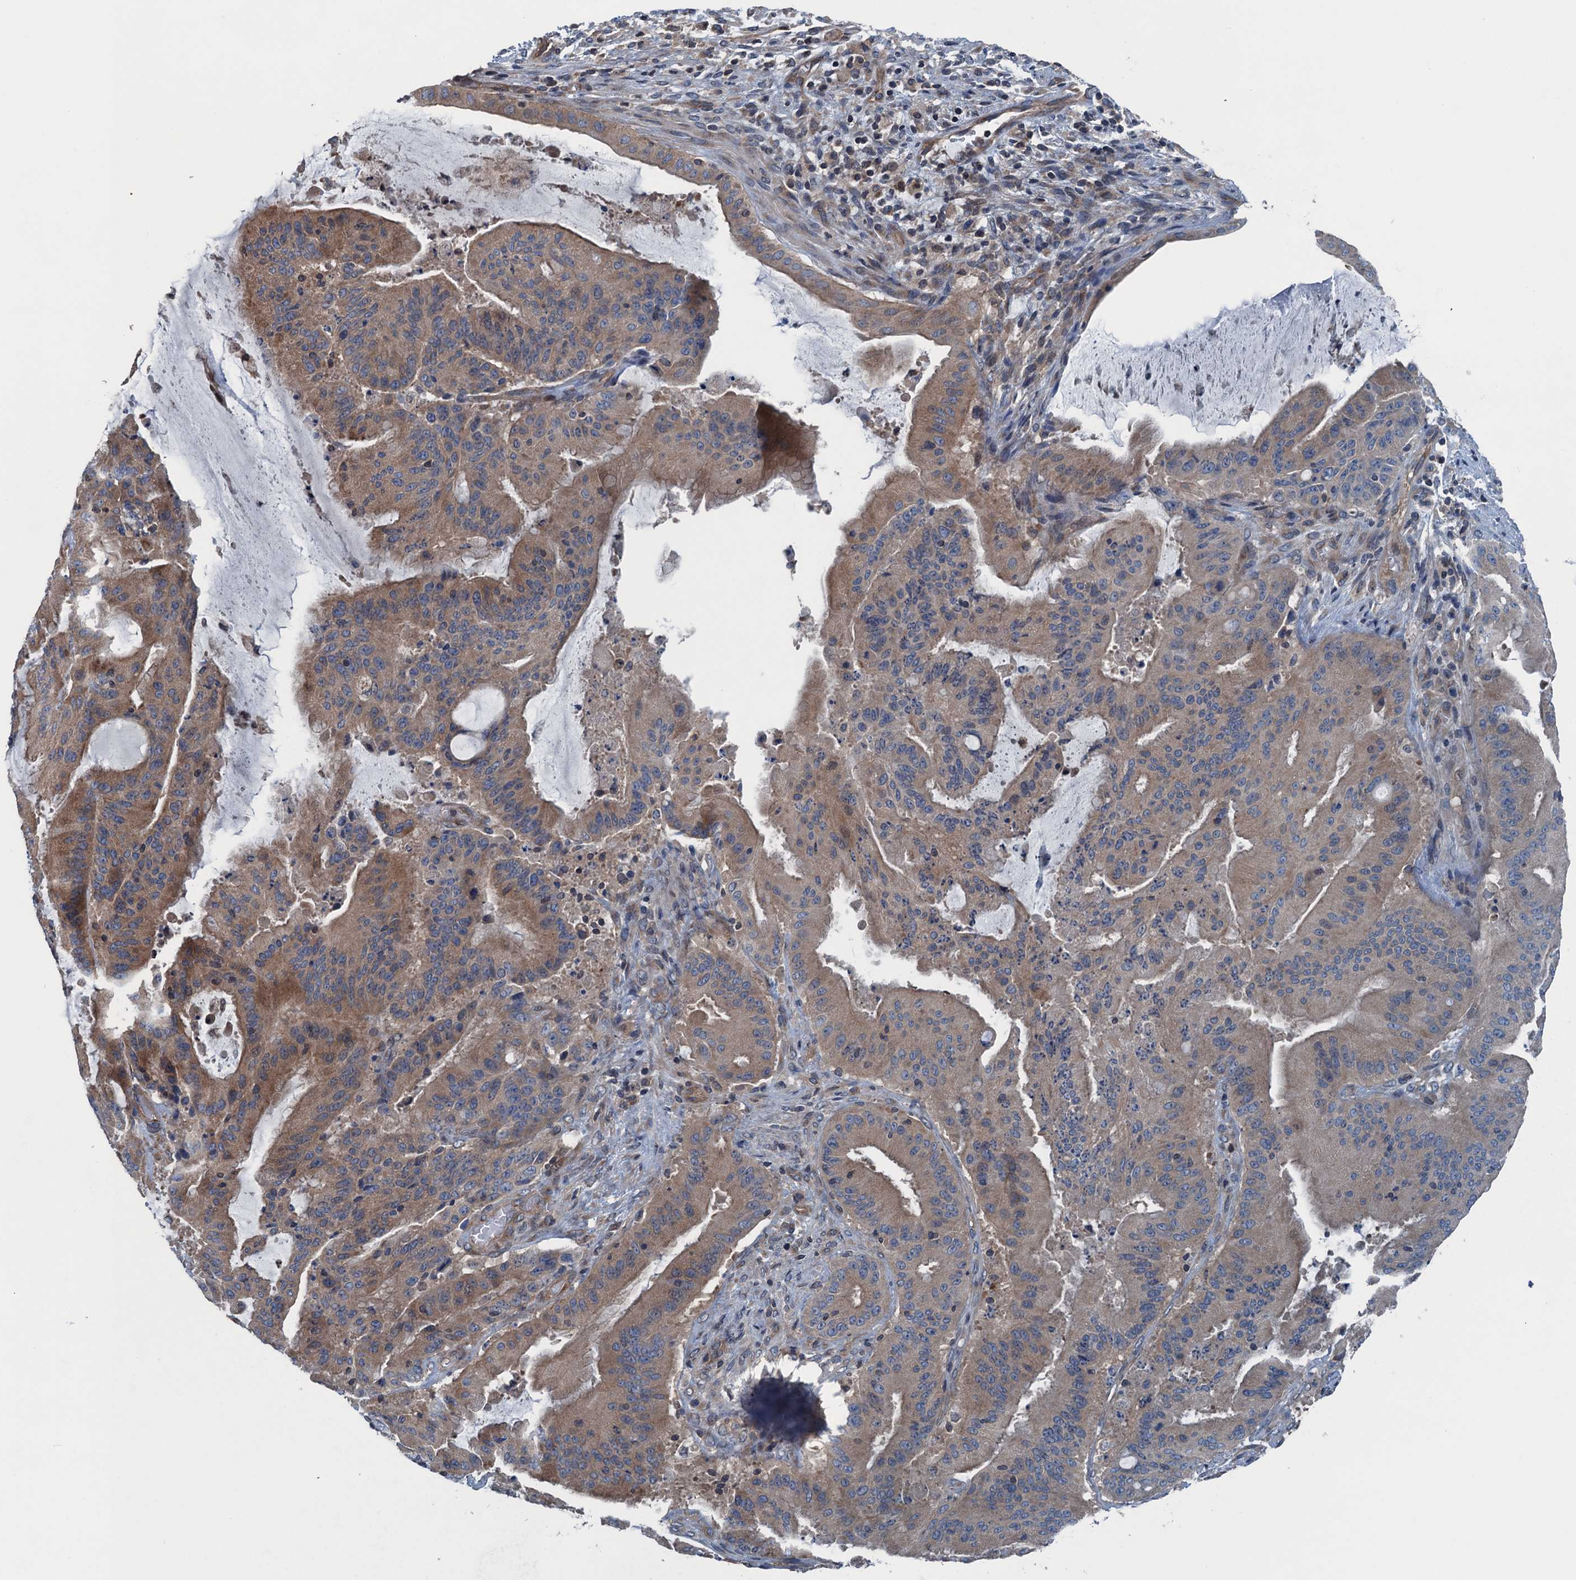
{"staining": {"intensity": "moderate", "quantity": ">75%", "location": "cytoplasmic/membranous"}, "tissue": "liver cancer", "cell_type": "Tumor cells", "image_type": "cancer", "snomed": [{"axis": "morphology", "description": "Normal tissue, NOS"}, {"axis": "morphology", "description": "Cholangiocarcinoma"}, {"axis": "topography", "description": "Liver"}, {"axis": "topography", "description": "Peripheral nerve tissue"}], "caption": "Moderate cytoplasmic/membranous positivity for a protein is appreciated in approximately >75% of tumor cells of liver cancer using immunohistochemistry.", "gene": "TRAPPC8", "patient": {"sex": "female", "age": 73}}